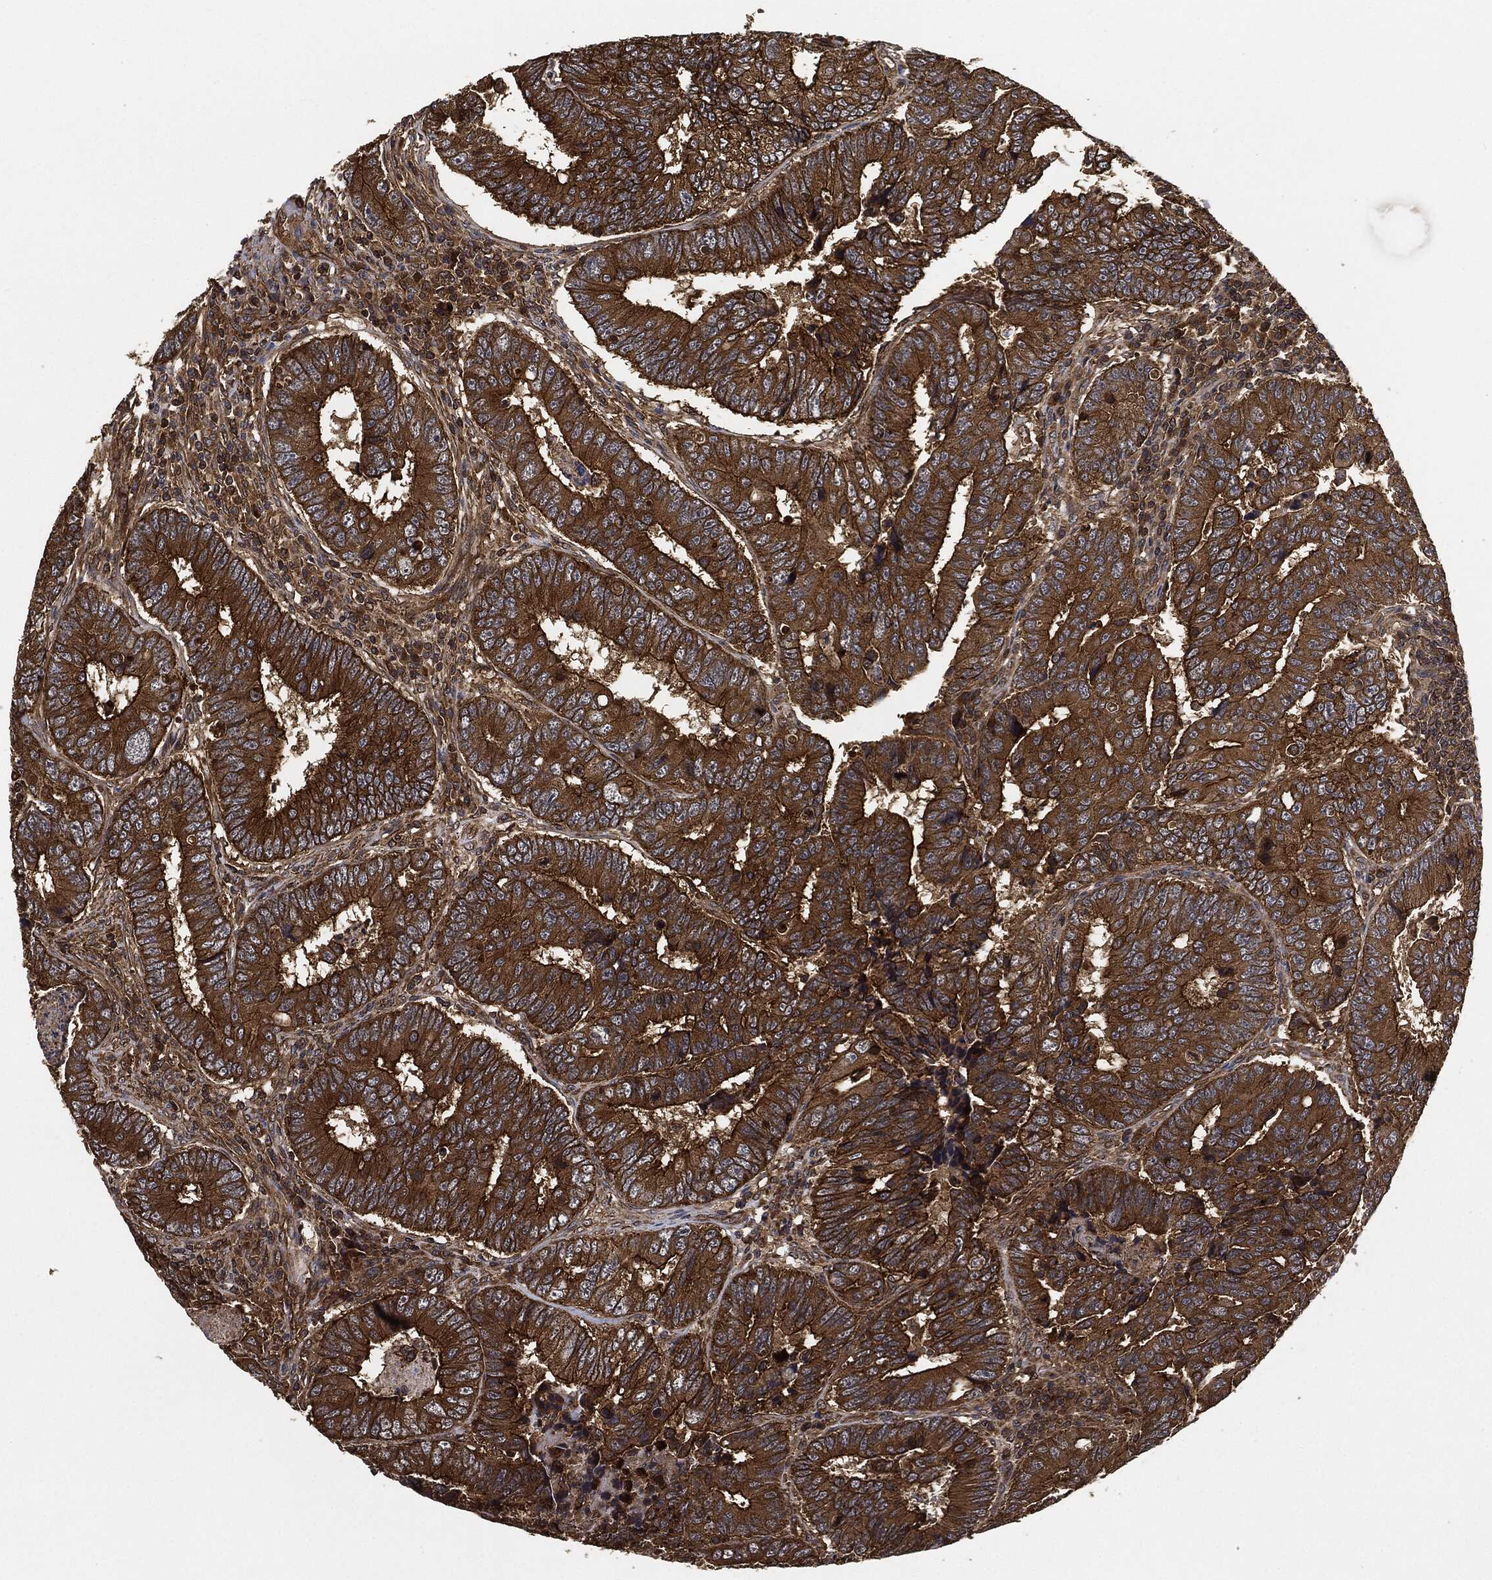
{"staining": {"intensity": "strong", "quantity": ">75%", "location": "cytoplasmic/membranous"}, "tissue": "colorectal cancer", "cell_type": "Tumor cells", "image_type": "cancer", "snomed": [{"axis": "morphology", "description": "Adenocarcinoma, NOS"}, {"axis": "topography", "description": "Colon"}], "caption": "DAB (3,3'-diaminobenzidine) immunohistochemical staining of human colorectal adenocarcinoma reveals strong cytoplasmic/membranous protein positivity in about >75% of tumor cells.", "gene": "CEP290", "patient": {"sex": "female", "age": 72}}